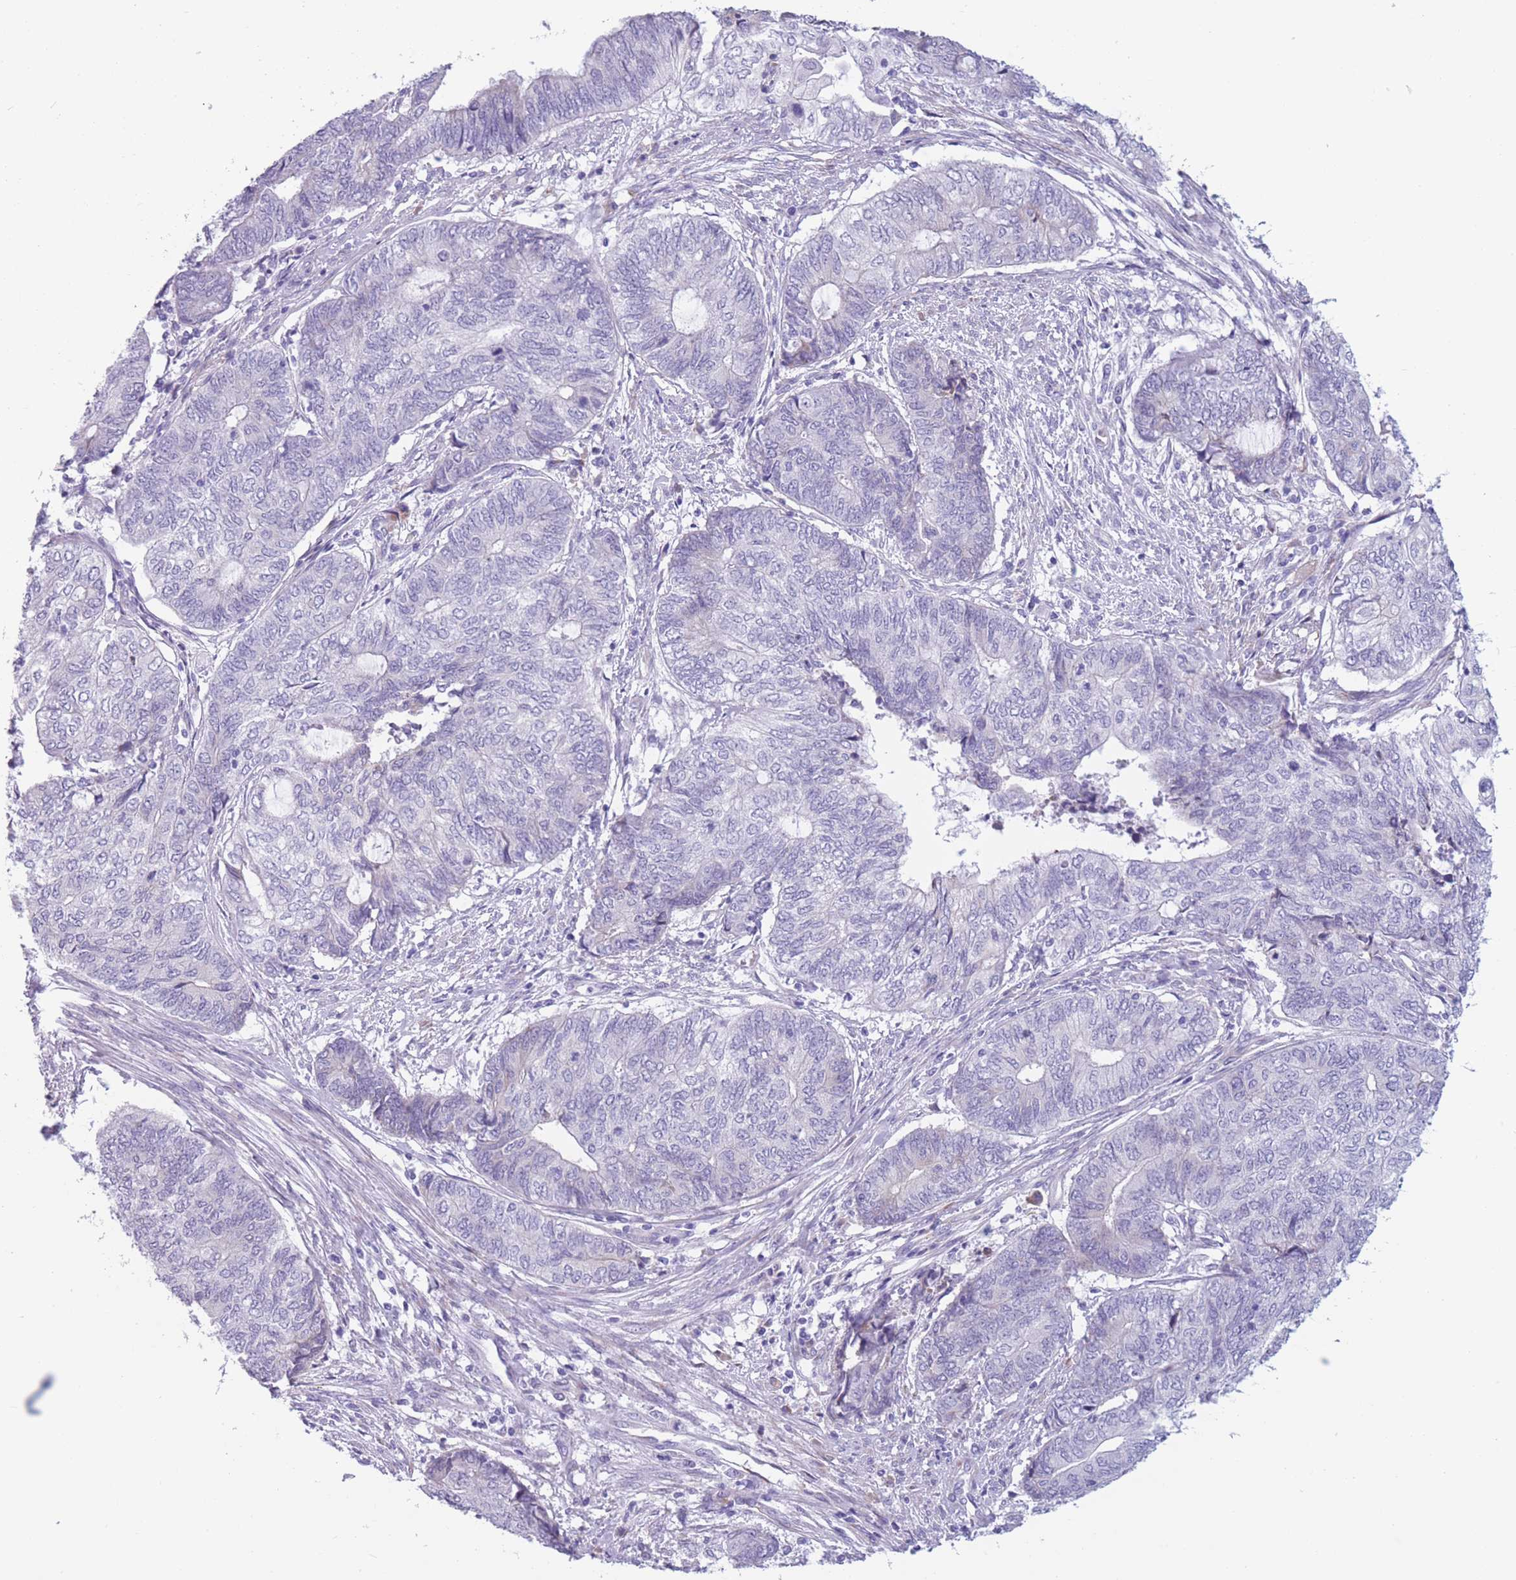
{"staining": {"intensity": "negative", "quantity": "none", "location": "none"}, "tissue": "endometrial cancer", "cell_type": "Tumor cells", "image_type": "cancer", "snomed": [{"axis": "morphology", "description": "Adenocarcinoma, NOS"}, {"axis": "topography", "description": "Uterus"}, {"axis": "topography", "description": "Endometrium"}], "caption": "Endometrial cancer was stained to show a protein in brown. There is no significant staining in tumor cells. (Stains: DAB immunohistochemistry with hematoxylin counter stain, Microscopy: brightfield microscopy at high magnification).", "gene": "COL27A1", "patient": {"sex": "female", "age": 70}}